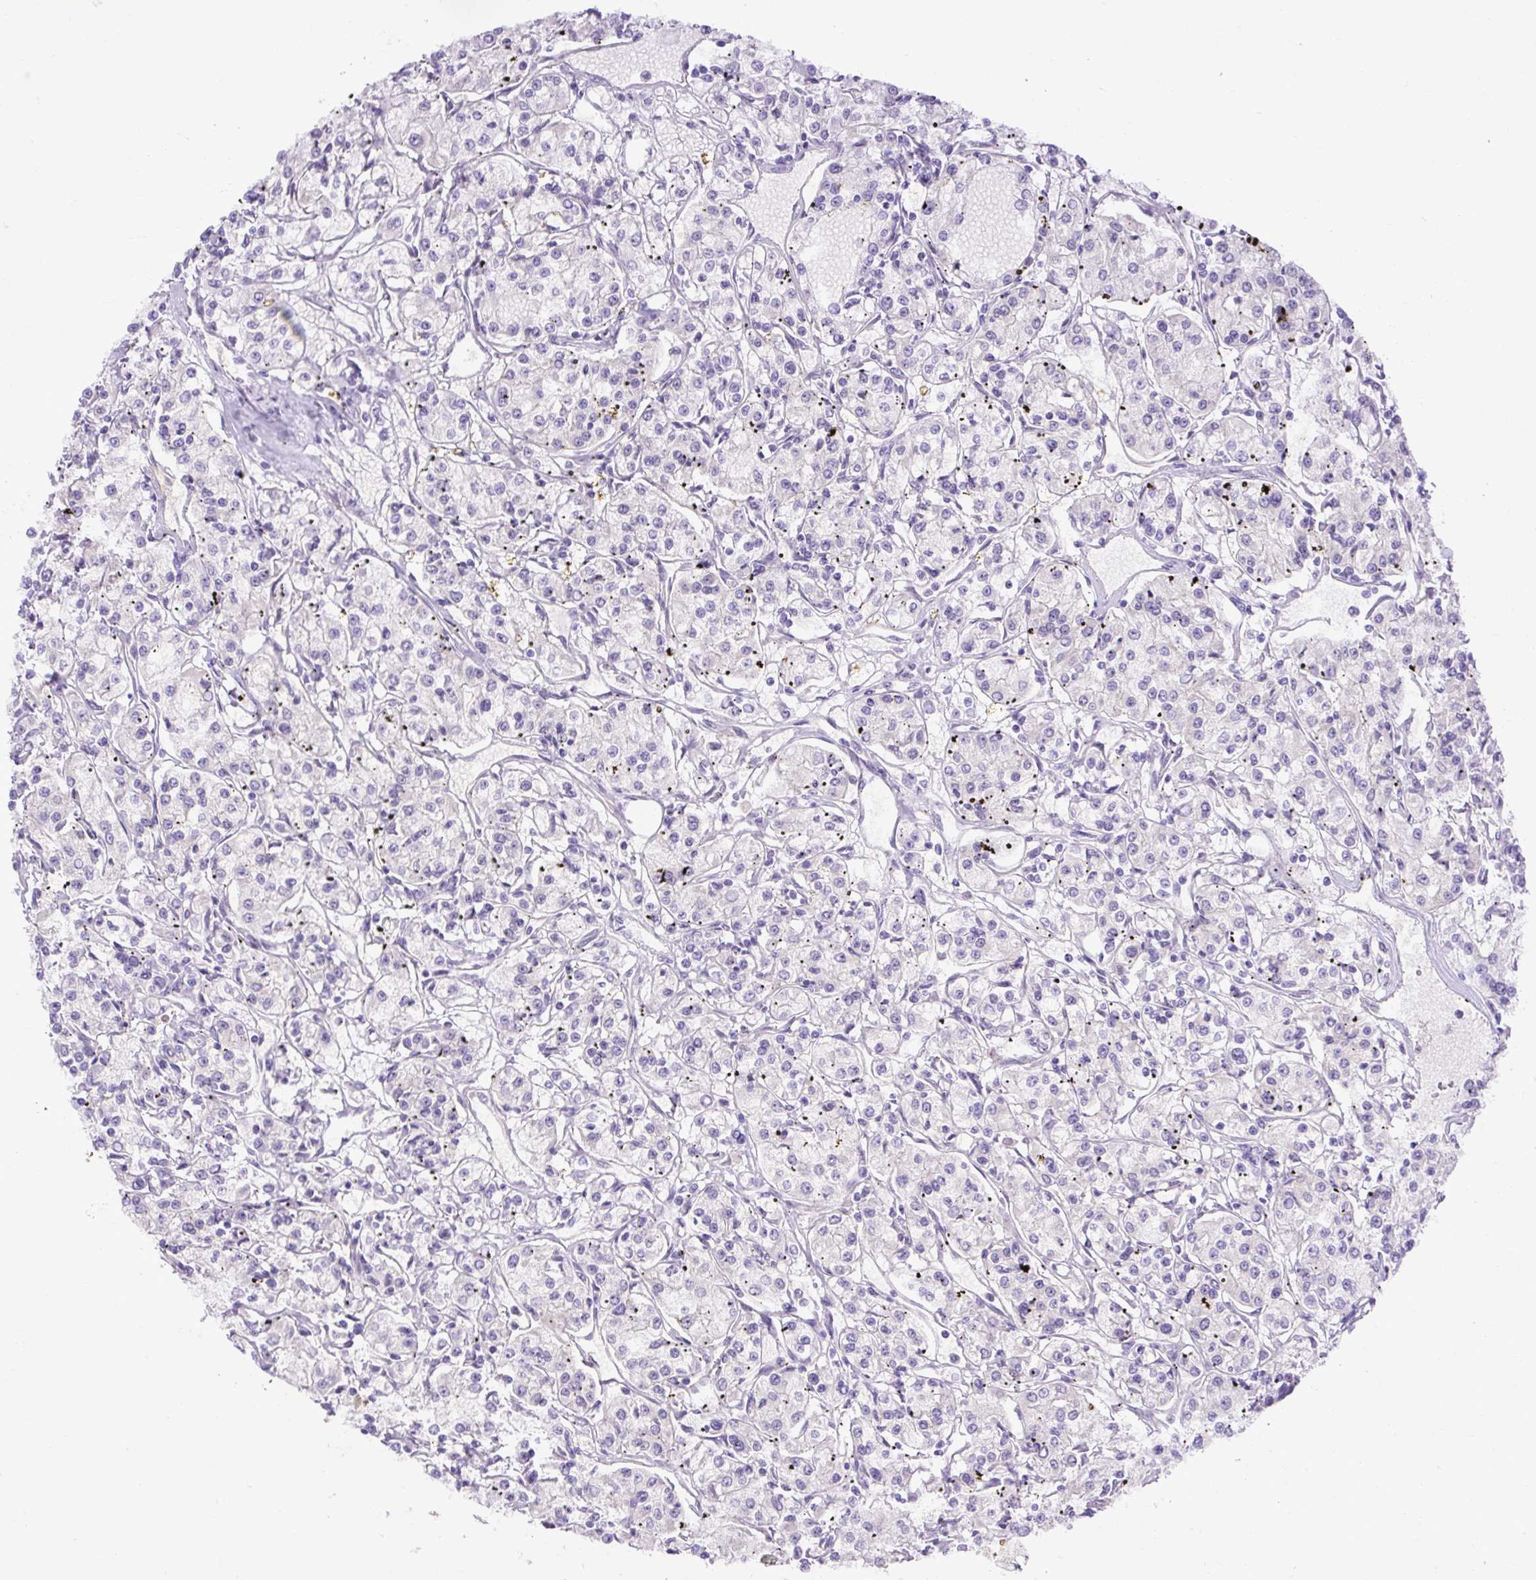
{"staining": {"intensity": "negative", "quantity": "none", "location": "none"}, "tissue": "renal cancer", "cell_type": "Tumor cells", "image_type": "cancer", "snomed": [{"axis": "morphology", "description": "Adenocarcinoma, NOS"}, {"axis": "topography", "description": "Kidney"}], "caption": "Human renal cancer (adenocarcinoma) stained for a protein using IHC exhibits no staining in tumor cells.", "gene": "SPTBN5", "patient": {"sex": "female", "age": 59}}